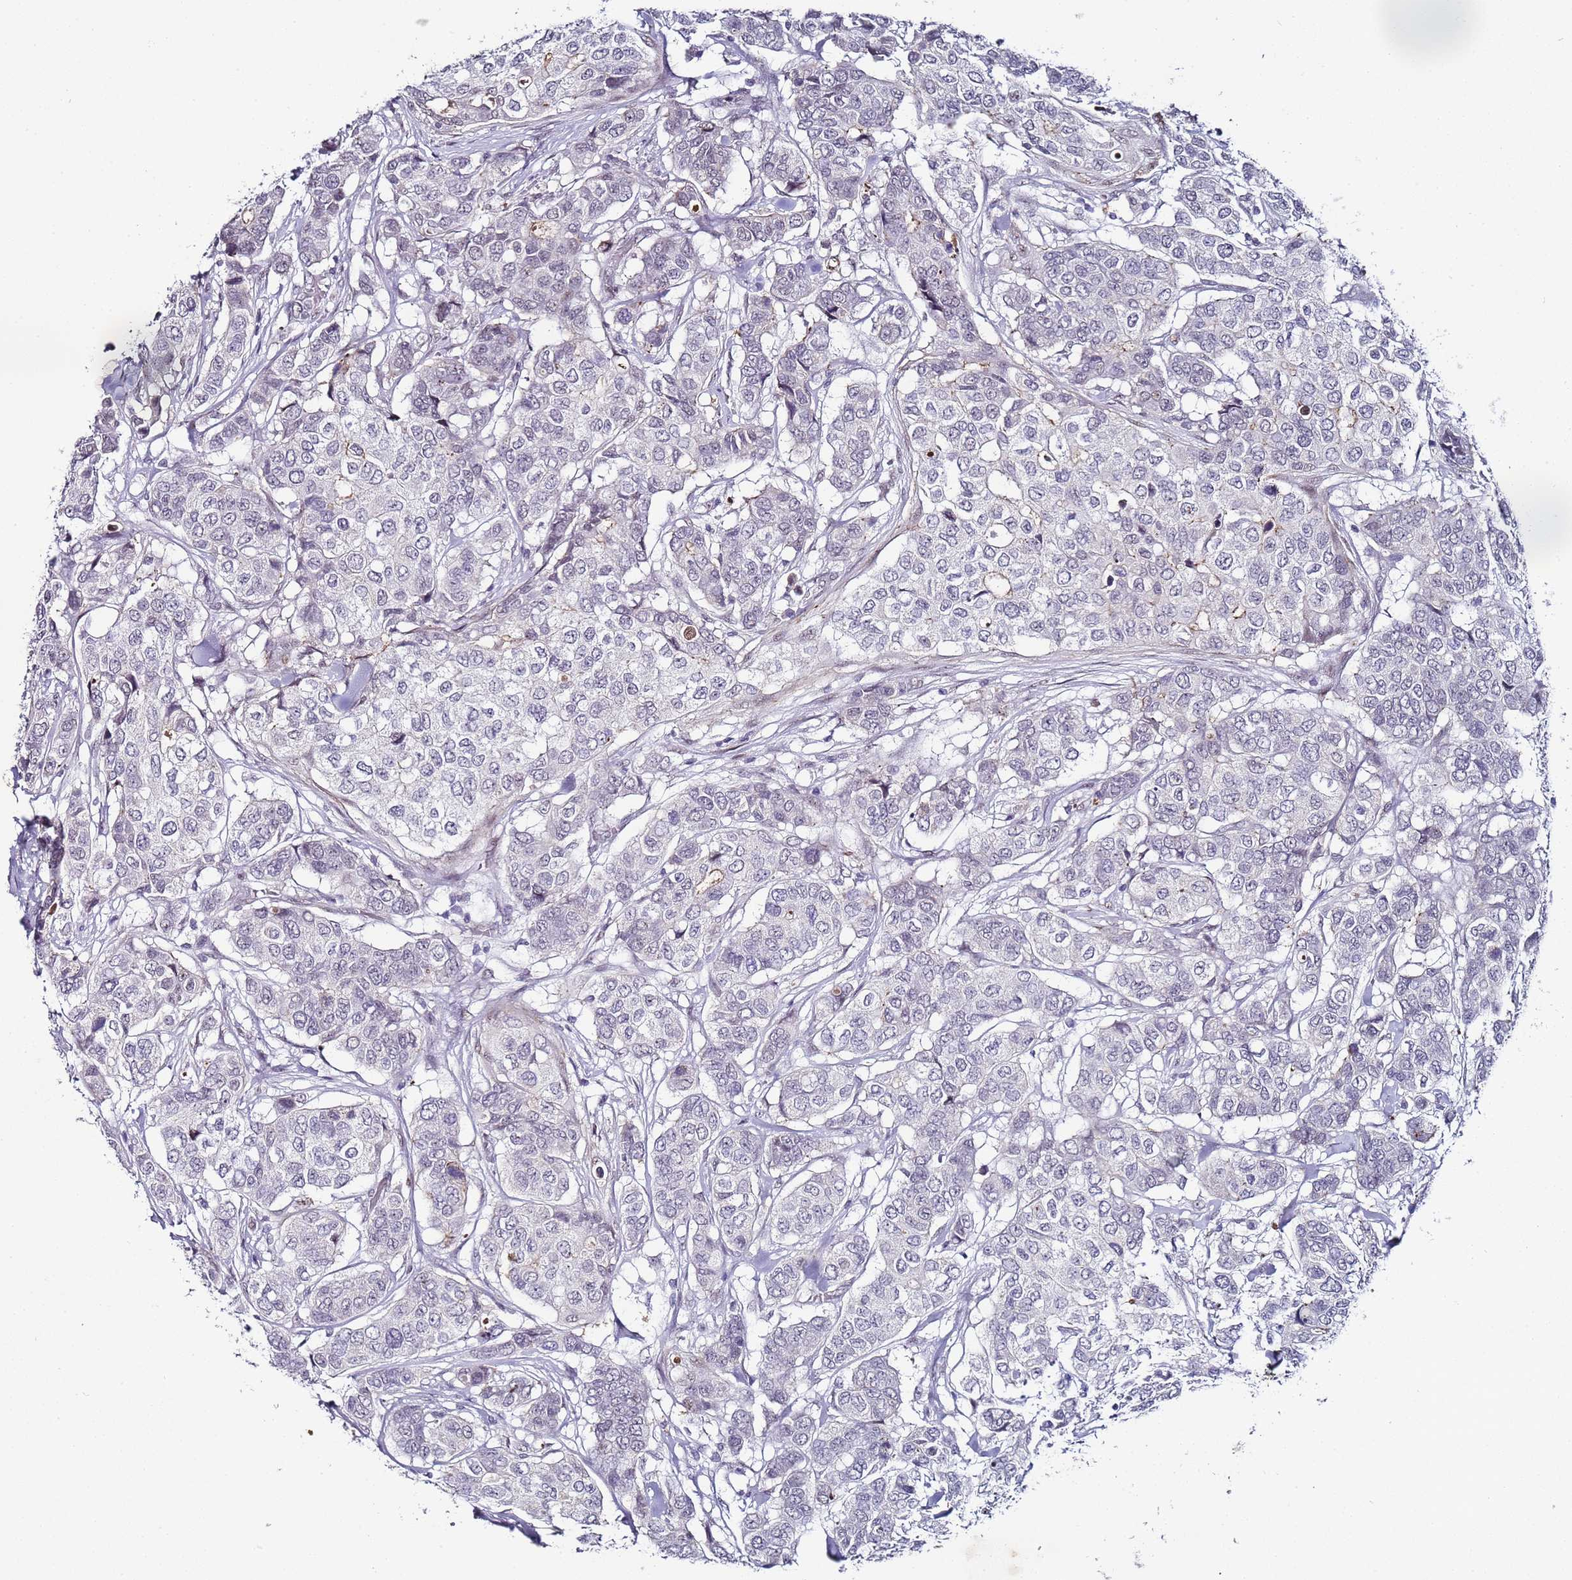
{"staining": {"intensity": "negative", "quantity": "none", "location": "none"}, "tissue": "breast cancer", "cell_type": "Tumor cells", "image_type": "cancer", "snomed": [{"axis": "morphology", "description": "Lobular carcinoma"}, {"axis": "topography", "description": "Breast"}], "caption": "Breast lobular carcinoma stained for a protein using IHC reveals no expression tumor cells.", "gene": "PSMA7", "patient": {"sex": "female", "age": 51}}